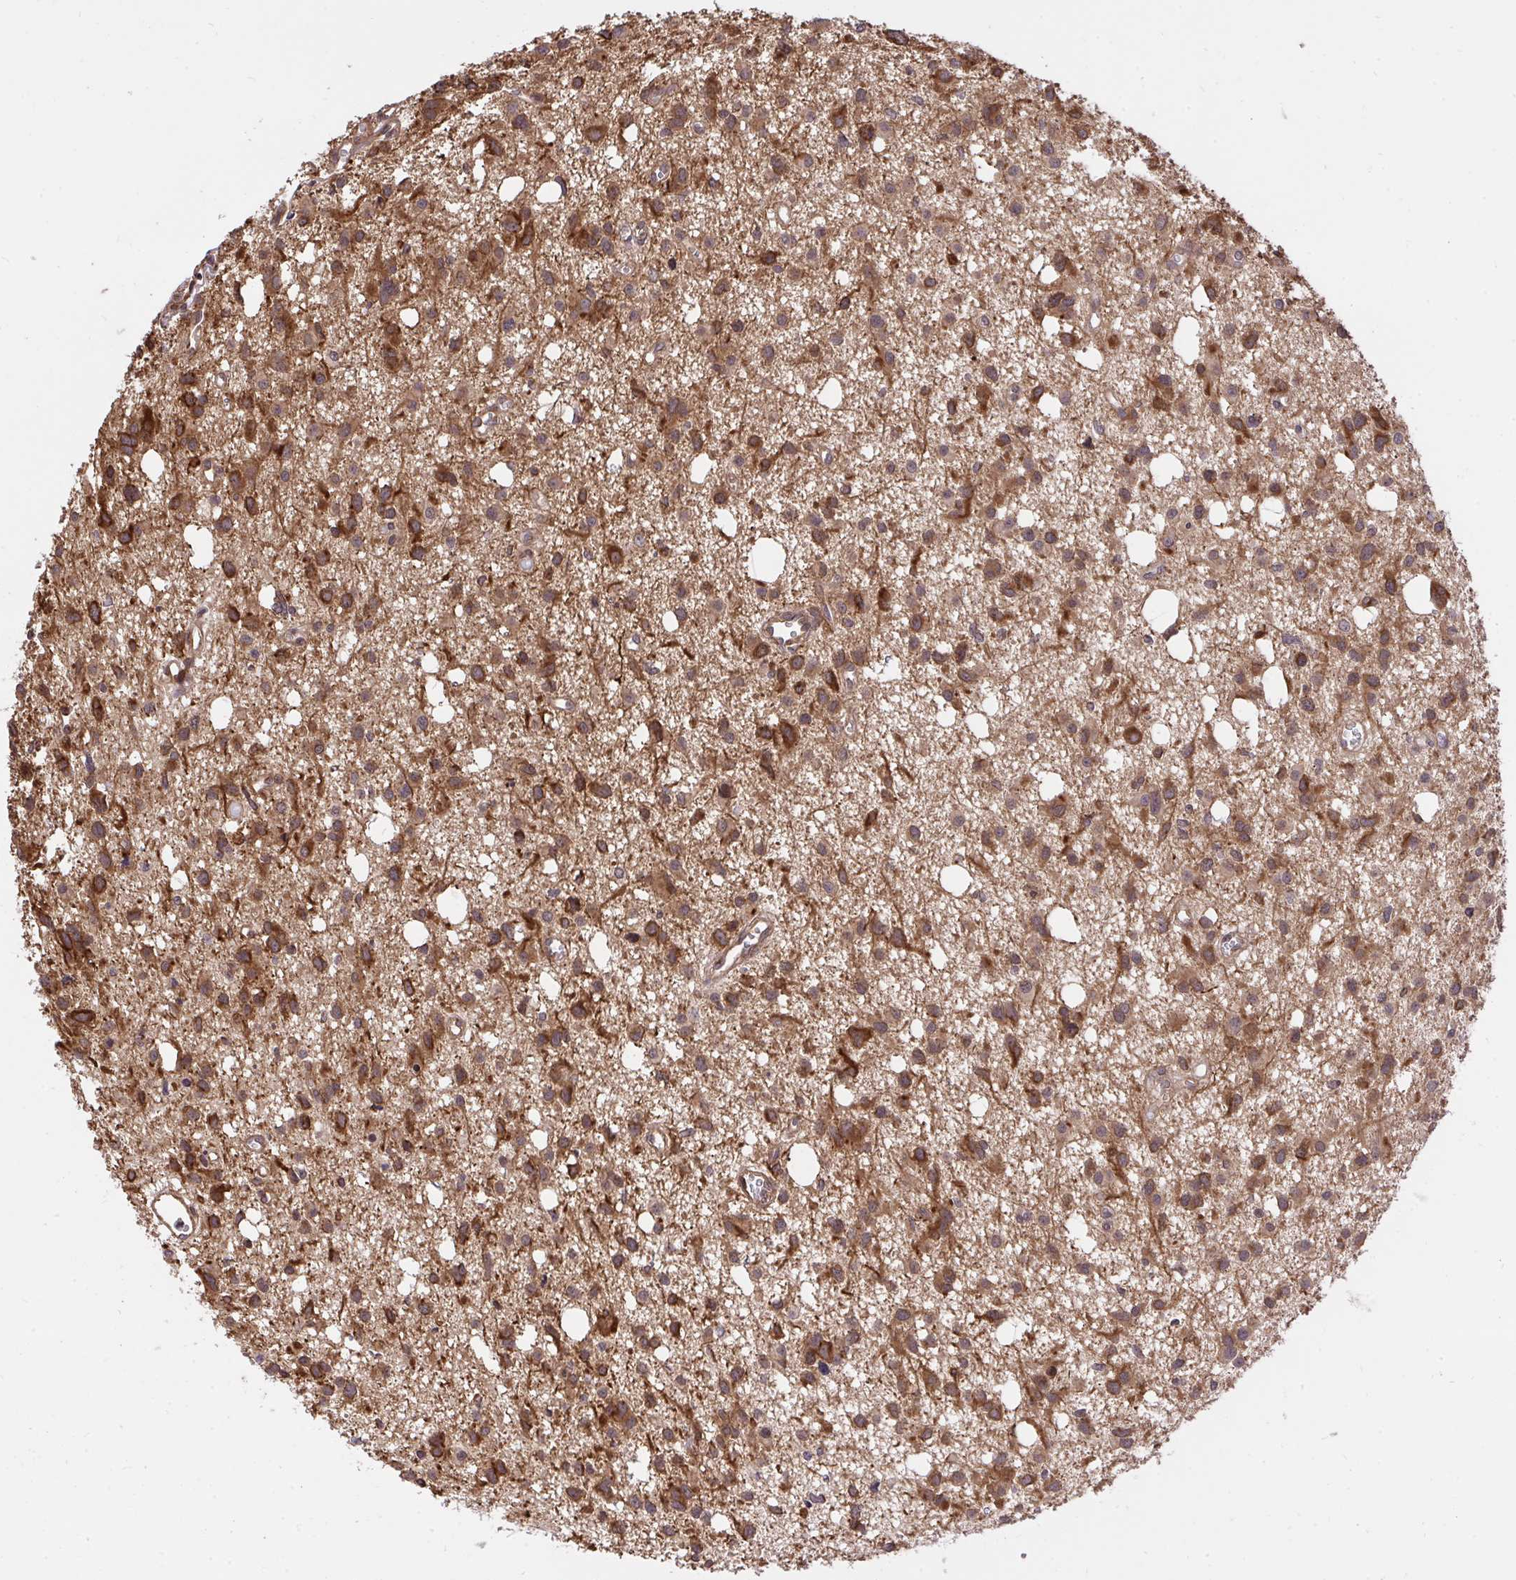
{"staining": {"intensity": "moderate", "quantity": ">75%", "location": "cytoplasmic/membranous"}, "tissue": "glioma", "cell_type": "Tumor cells", "image_type": "cancer", "snomed": [{"axis": "morphology", "description": "Glioma, malignant, High grade"}, {"axis": "topography", "description": "Brain"}], "caption": "This histopathology image shows malignant glioma (high-grade) stained with immunohistochemistry to label a protein in brown. The cytoplasmic/membranous of tumor cells show moderate positivity for the protein. Nuclei are counter-stained blue.", "gene": "ERI1", "patient": {"sex": "male", "age": 23}}